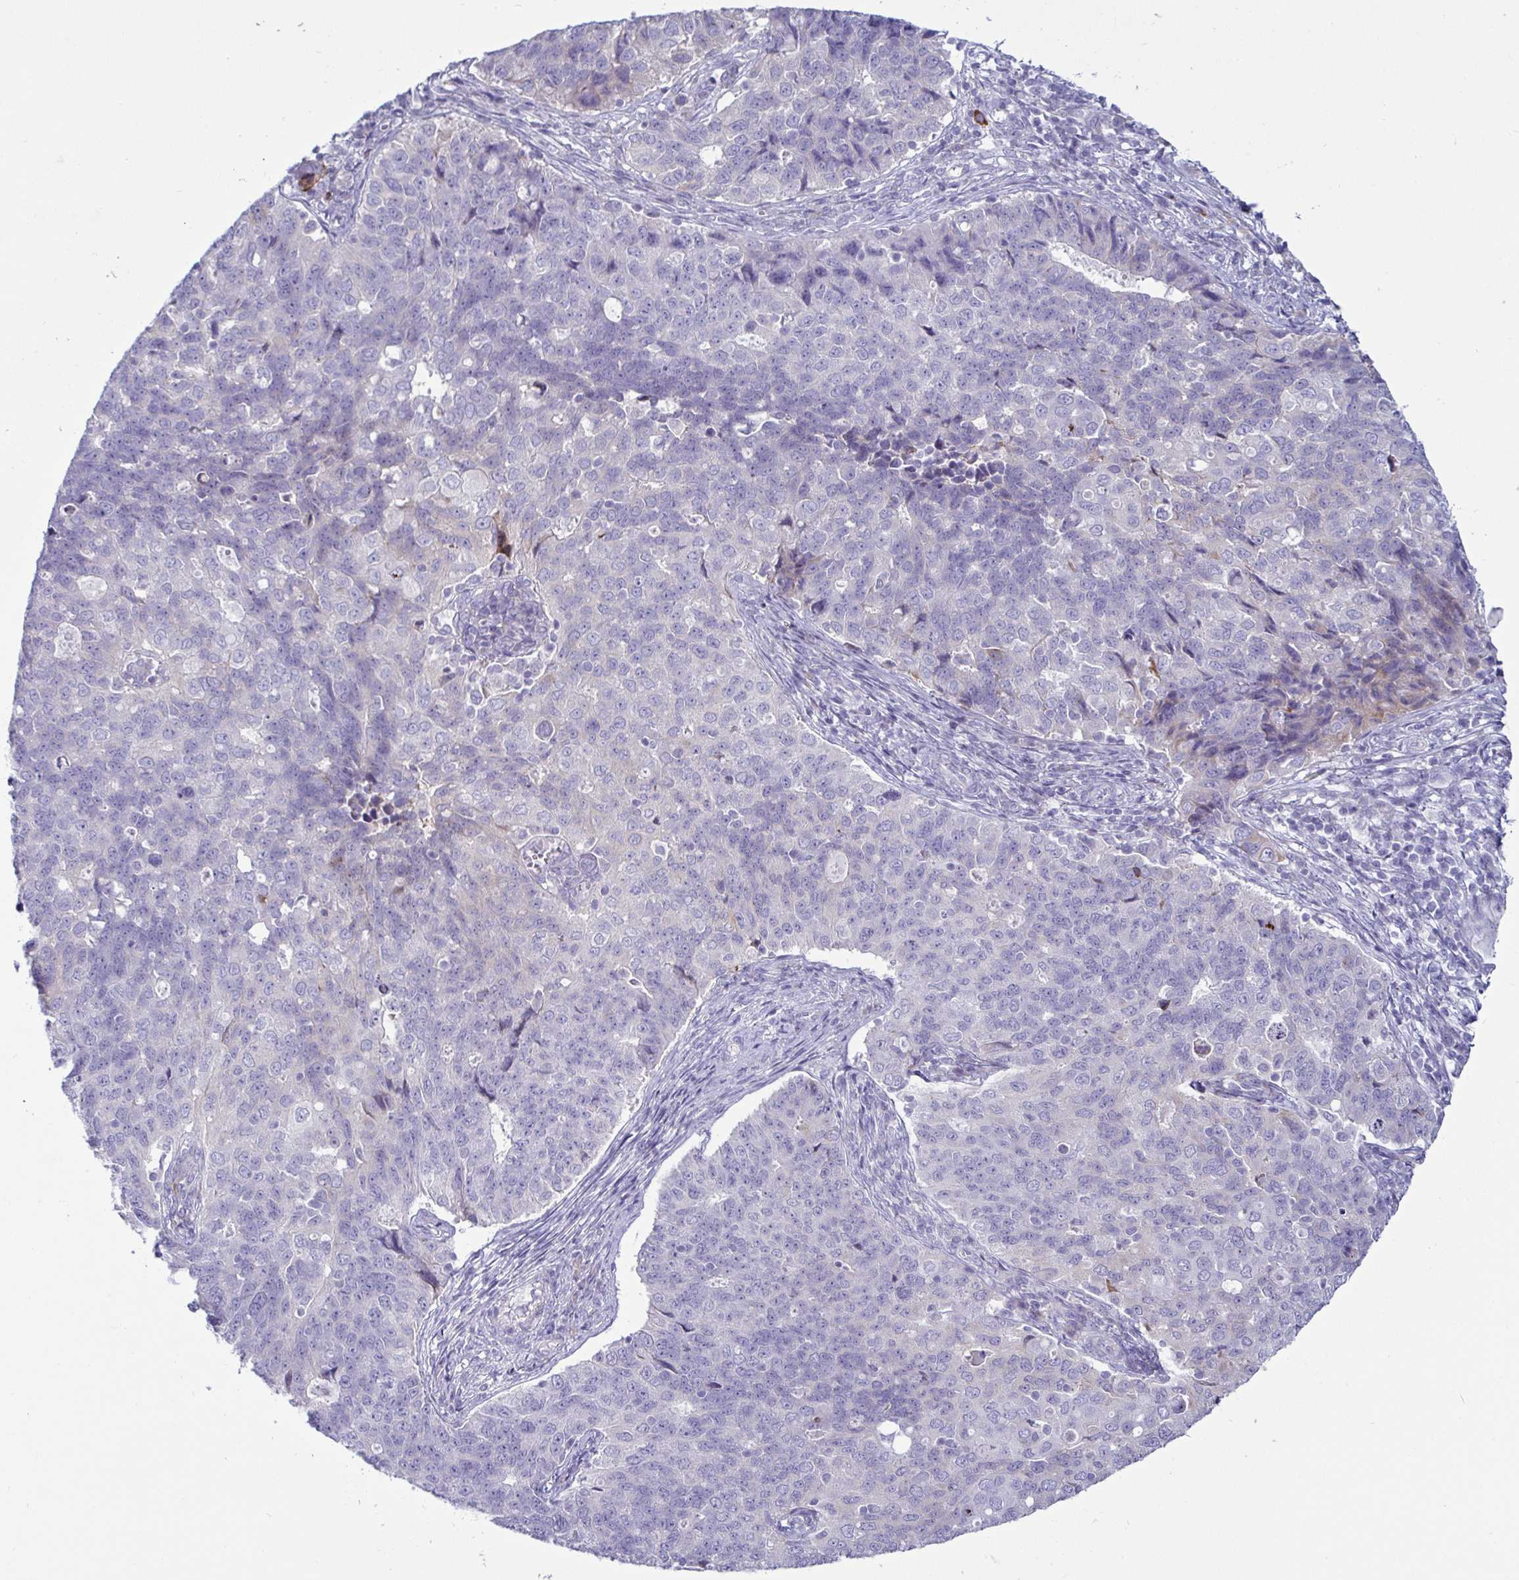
{"staining": {"intensity": "negative", "quantity": "none", "location": "none"}, "tissue": "endometrial cancer", "cell_type": "Tumor cells", "image_type": "cancer", "snomed": [{"axis": "morphology", "description": "Adenocarcinoma, NOS"}, {"axis": "topography", "description": "Endometrium"}], "caption": "The photomicrograph shows no staining of tumor cells in endometrial adenocarcinoma.", "gene": "TFPI2", "patient": {"sex": "female", "age": 43}}